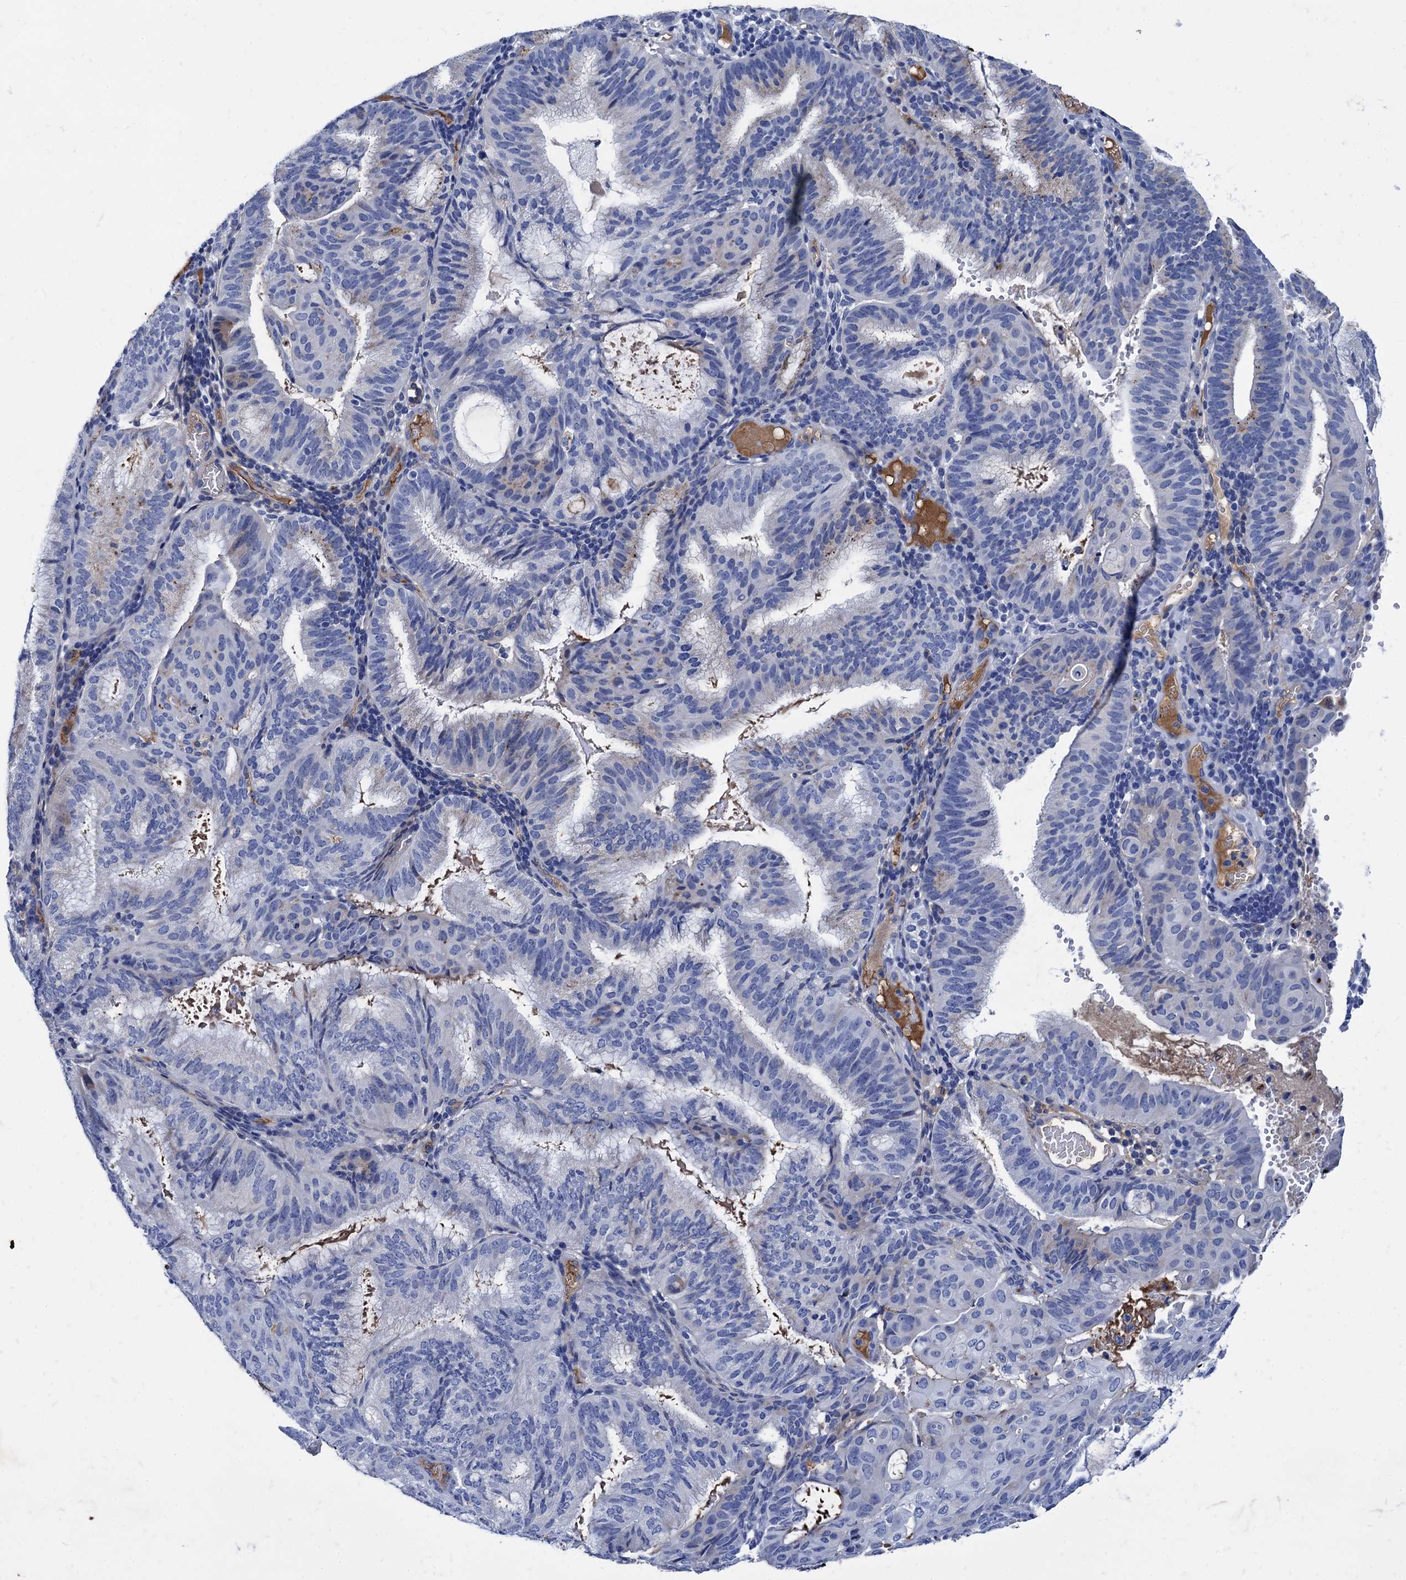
{"staining": {"intensity": "negative", "quantity": "none", "location": "none"}, "tissue": "endometrial cancer", "cell_type": "Tumor cells", "image_type": "cancer", "snomed": [{"axis": "morphology", "description": "Adenocarcinoma, NOS"}, {"axis": "topography", "description": "Endometrium"}], "caption": "The IHC histopathology image has no significant positivity in tumor cells of endometrial adenocarcinoma tissue.", "gene": "TMEM72", "patient": {"sex": "female", "age": 49}}